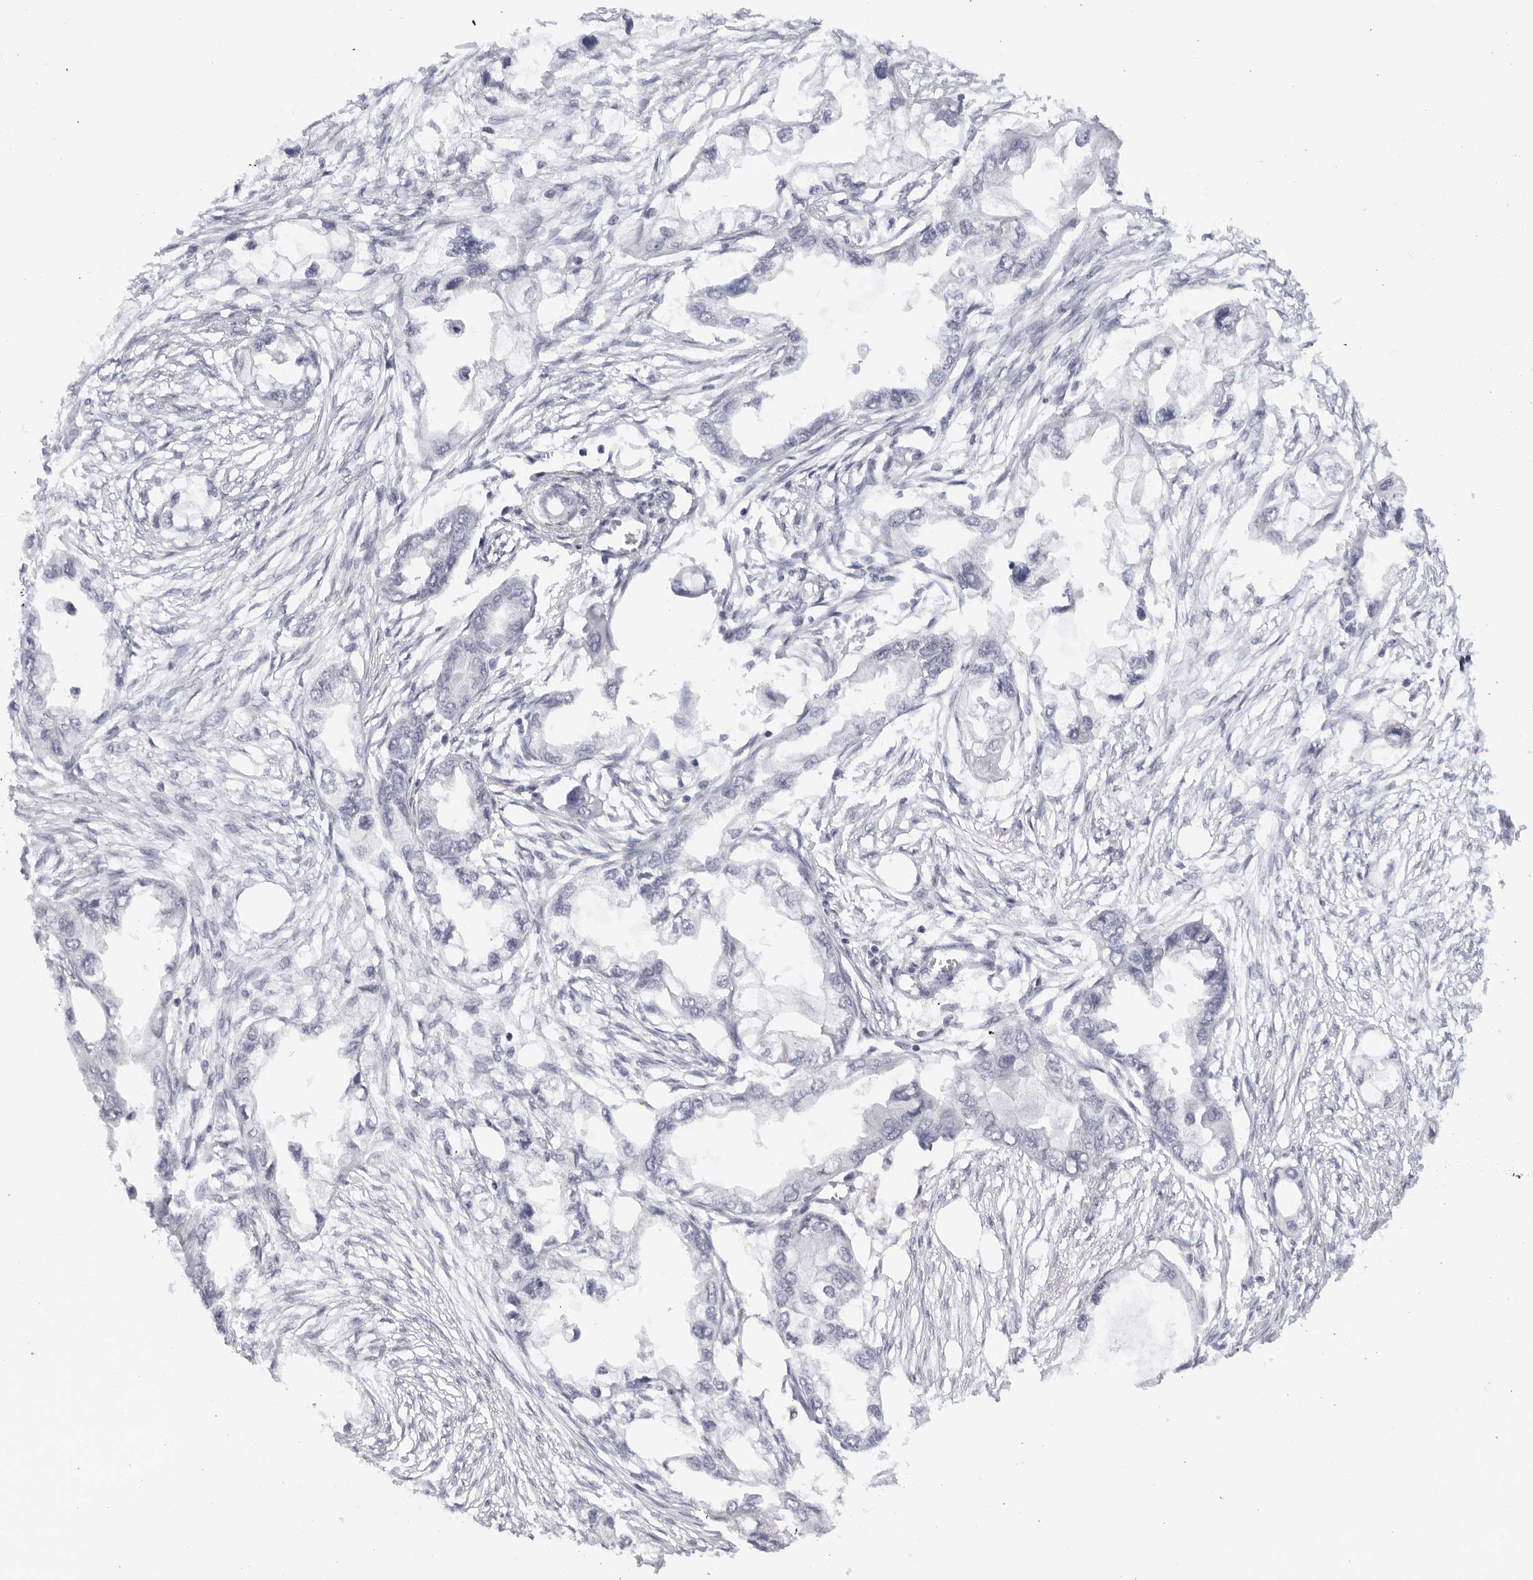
{"staining": {"intensity": "negative", "quantity": "none", "location": "none"}, "tissue": "endometrial cancer", "cell_type": "Tumor cells", "image_type": "cancer", "snomed": [{"axis": "morphology", "description": "Adenocarcinoma, NOS"}, {"axis": "morphology", "description": "Adenocarcinoma, metastatic, NOS"}, {"axis": "topography", "description": "Adipose tissue"}, {"axis": "topography", "description": "Endometrium"}], "caption": "Tumor cells show no significant protein staining in endometrial cancer (adenocarcinoma). Brightfield microscopy of IHC stained with DAB (3,3'-diaminobenzidine) (brown) and hematoxylin (blue), captured at high magnification.", "gene": "WDTC1", "patient": {"sex": "female", "age": 67}}